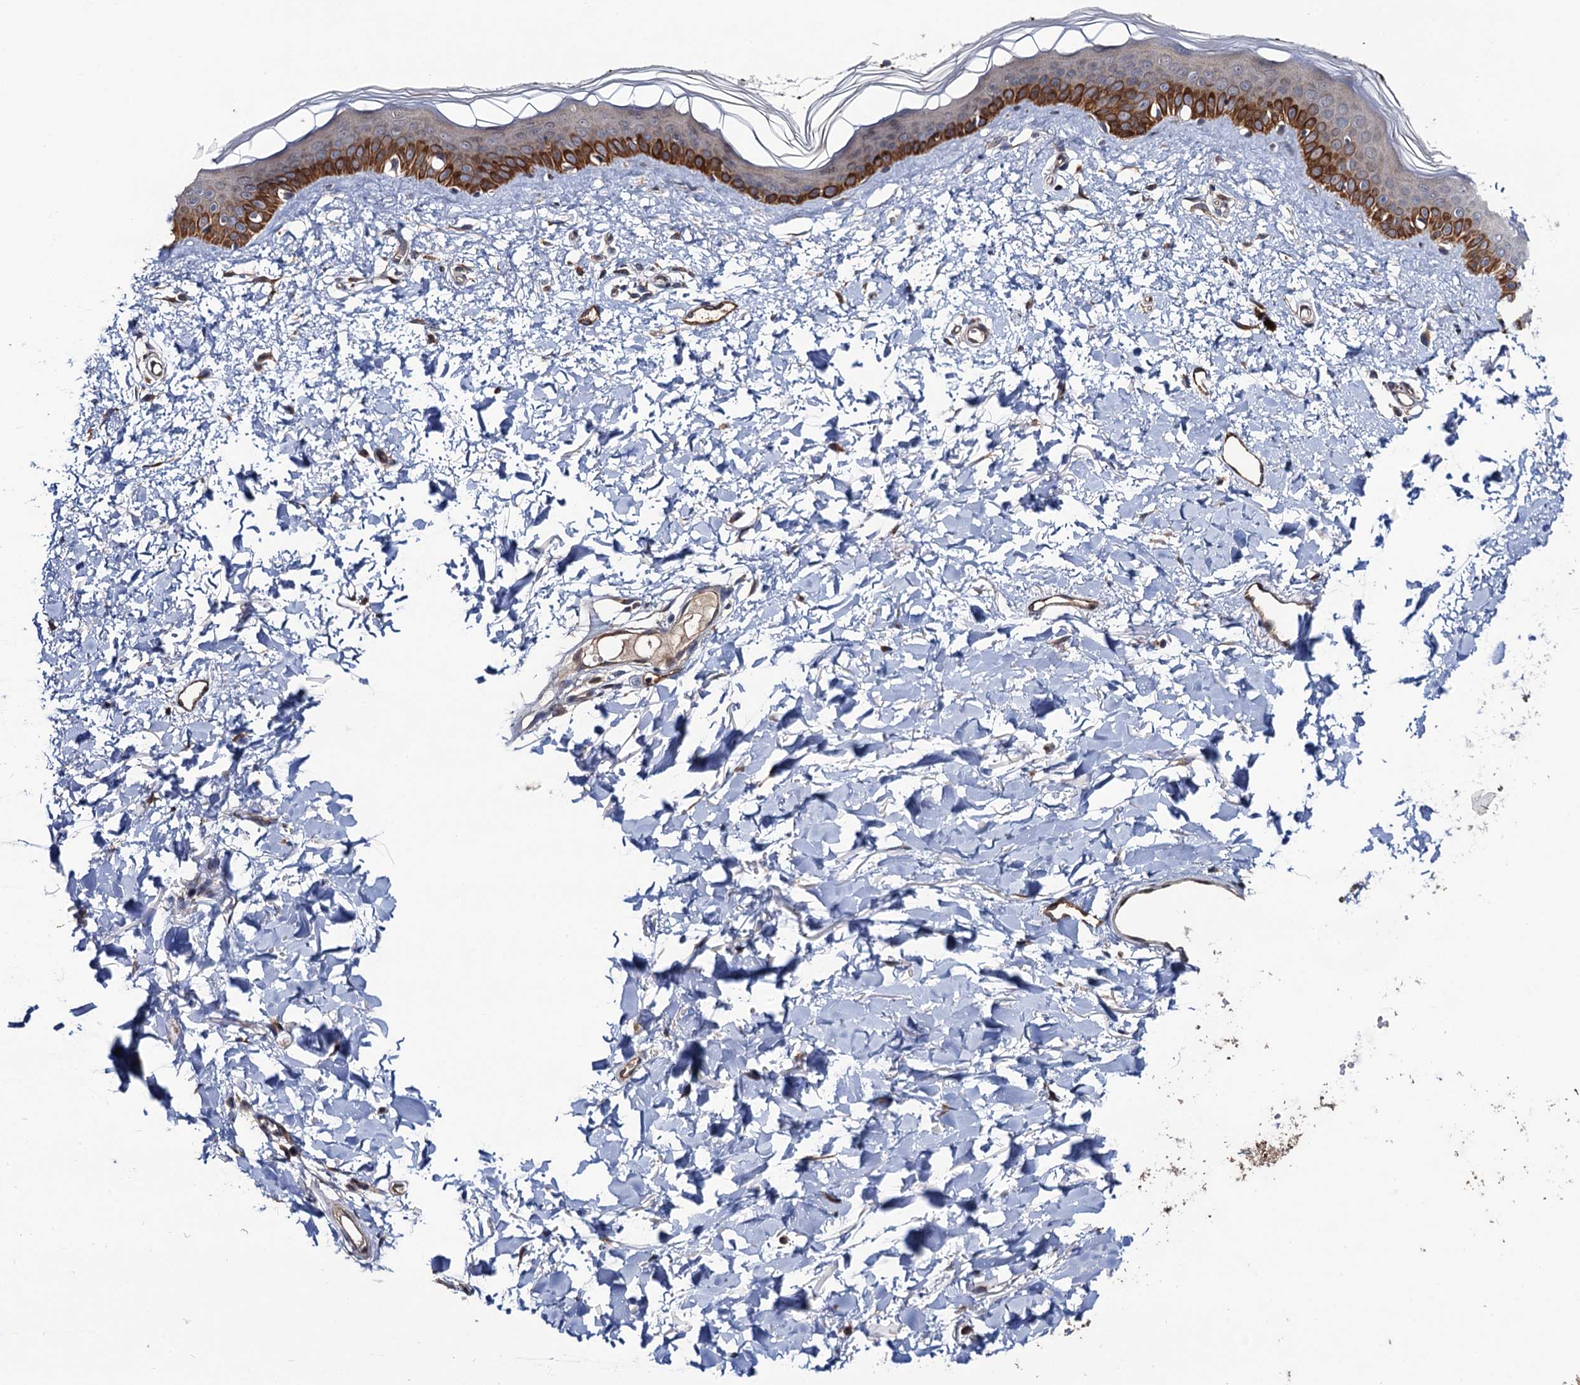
{"staining": {"intensity": "moderate", "quantity": ">75%", "location": "cytoplasmic/membranous"}, "tissue": "skin", "cell_type": "Fibroblasts", "image_type": "normal", "snomed": [{"axis": "morphology", "description": "Normal tissue, NOS"}, {"axis": "topography", "description": "Skin"}], "caption": "Immunohistochemical staining of normal skin demonstrates >75% levels of moderate cytoplasmic/membranous protein expression in approximately >75% of fibroblasts. (Stains: DAB in brown, nuclei in blue, Microscopy: brightfield microscopy at high magnification).", "gene": "LRRC63", "patient": {"sex": "female", "age": 58}}